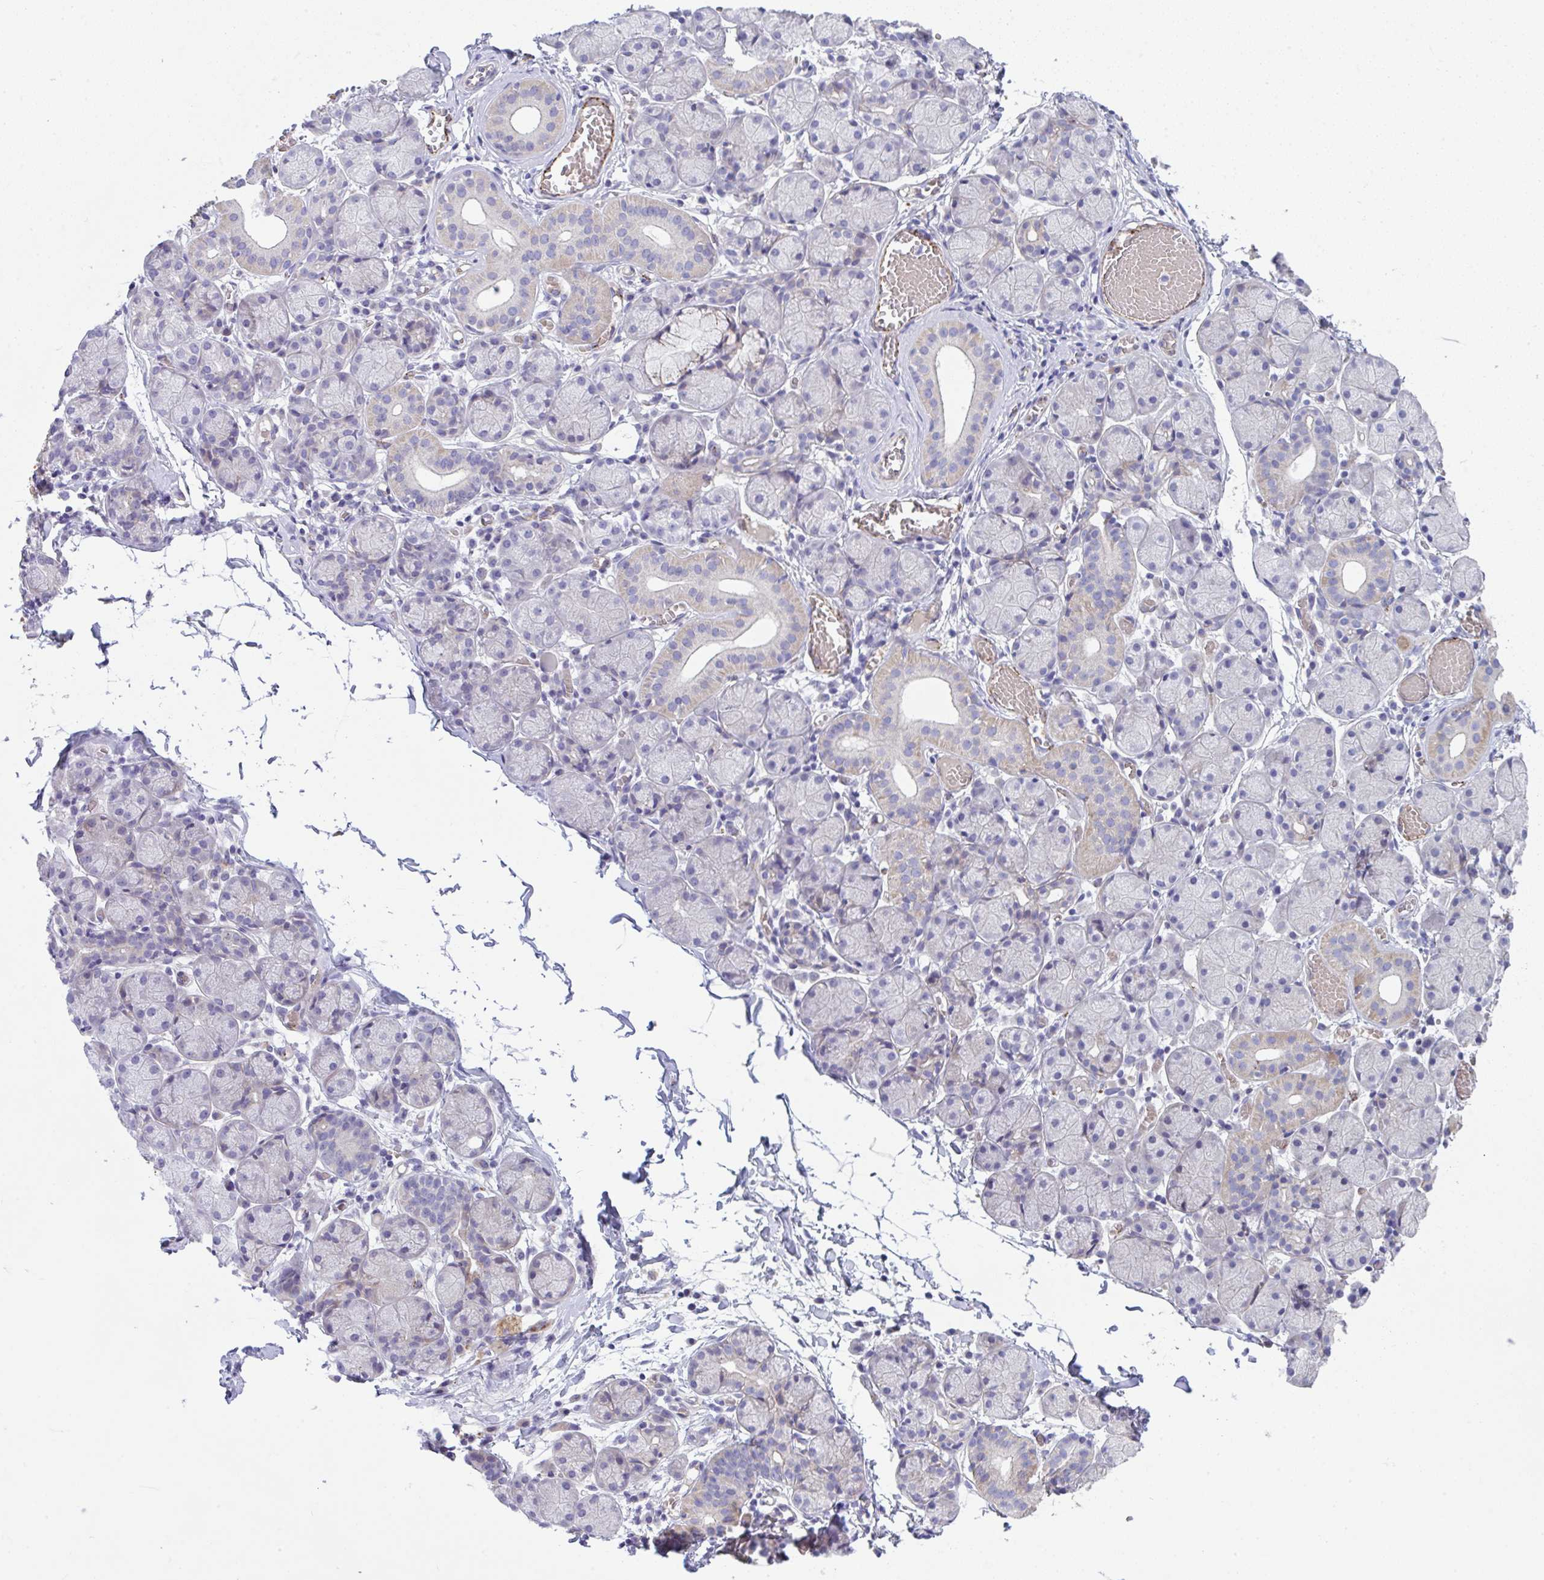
{"staining": {"intensity": "weak", "quantity": "<25%", "location": "cytoplasmic/membranous"}, "tissue": "salivary gland", "cell_type": "Glandular cells", "image_type": "normal", "snomed": [{"axis": "morphology", "description": "Normal tissue, NOS"}, {"axis": "topography", "description": "Salivary gland"}], "caption": "This is a micrograph of immunohistochemistry (IHC) staining of benign salivary gland, which shows no staining in glandular cells.", "gene": "TOR1AIP2", "patient": {"sex": "female", "age": 24}}